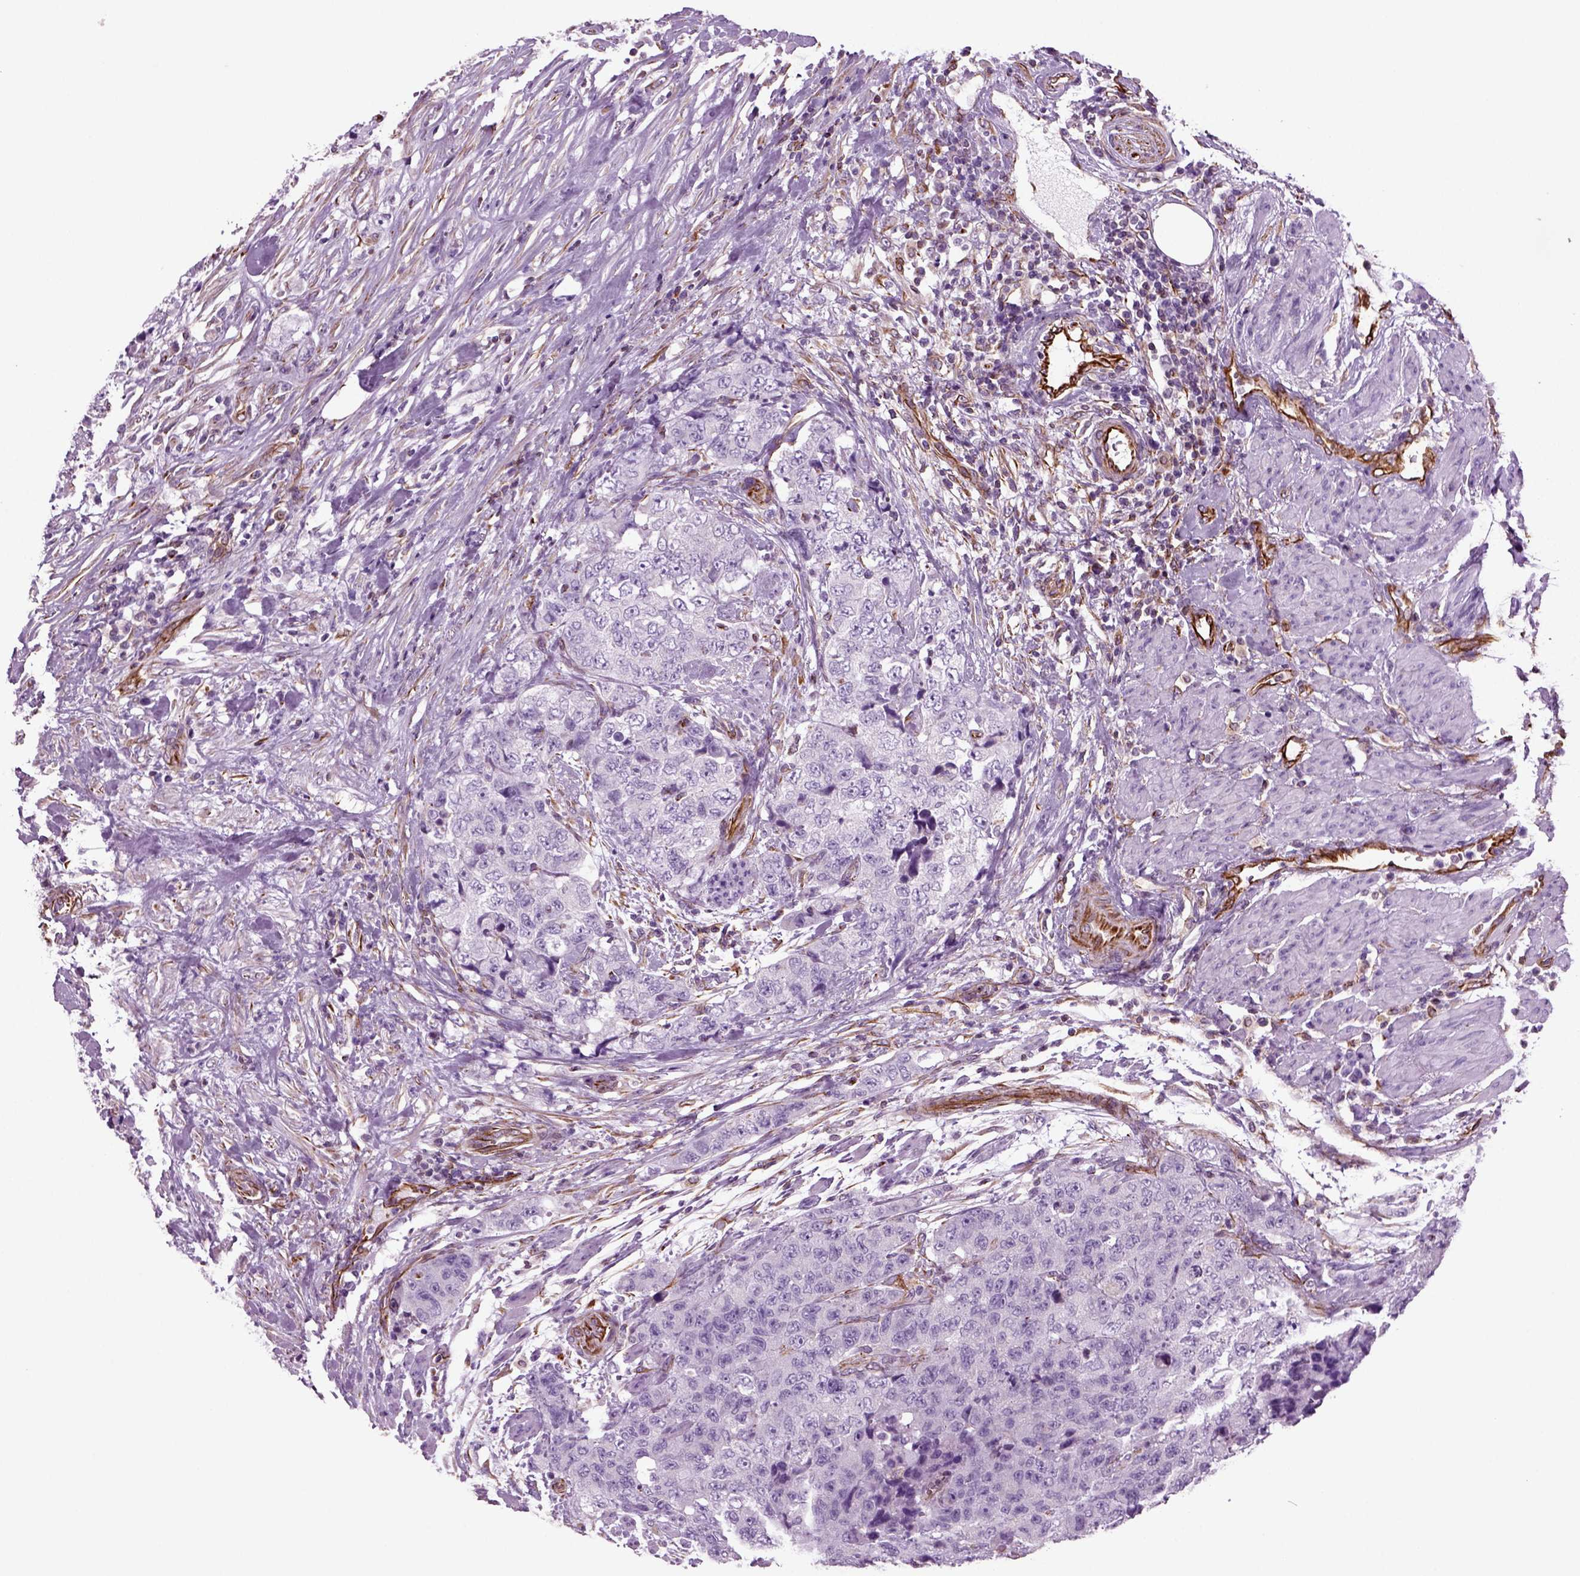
{"staining": {"intensity": "negative", "quantity": "none", "location": "none"}, "tissue": "urothelial cancer", "cell_type": "Tumor cells", "image_type": "cancer", "snomed": [{"axis": "morphology", "description": "Urothelial carcinoma, High grade"}, {"axis": "topography", "description": "Urinary bladder"}], "caption": "Immunohistochemical staining of human urothelial carcinoma (high-grade) shows no significant positivity in tumor cells.", "gene": "ACER3", "patient": {"sex": "female", "age": 78}}